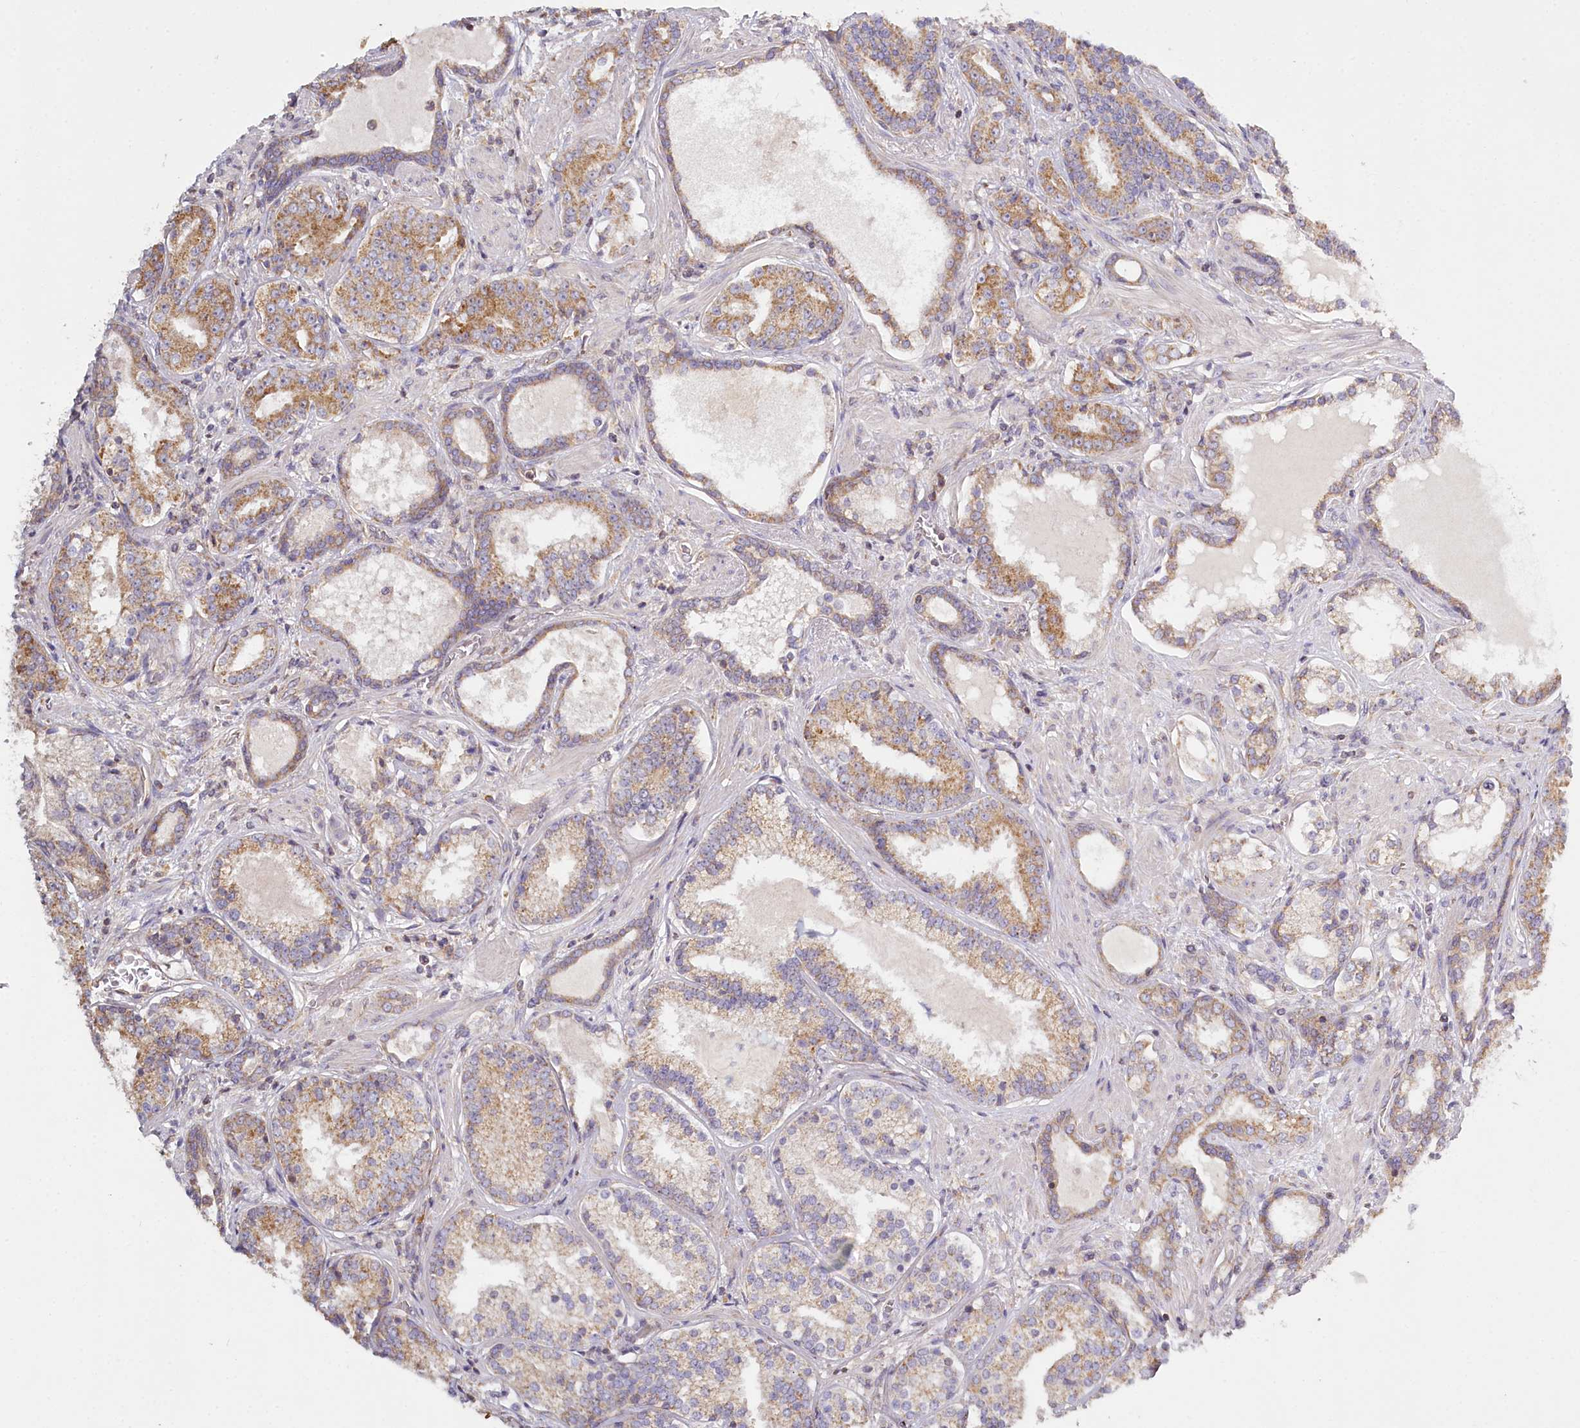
{"staining": {"intensity": "moderate", "quantity": "25%-75%", "location": "cytoplasmic/membranous"}, "tissue": "prostate cancer", "cell_type": "Tumor cells", "image_type": "cancer", "snomed": [{"axis": "morphology", "description": "Adenocarcinoma, High grade"}, {"axis": "topography", "description": "Prostate"}], "caption": "Brown immunohistochemical staining in human prostate cancer exhibits moderate cytoplasmic/membranous expression in approximately 25%-75% of tumor cells. (DAB (3,3'-diaminobenzidine) IHC with brightfield microscopy, high magnification).", "gene": "ACOX2", "patient": {"sex": "male", "age": 58}}